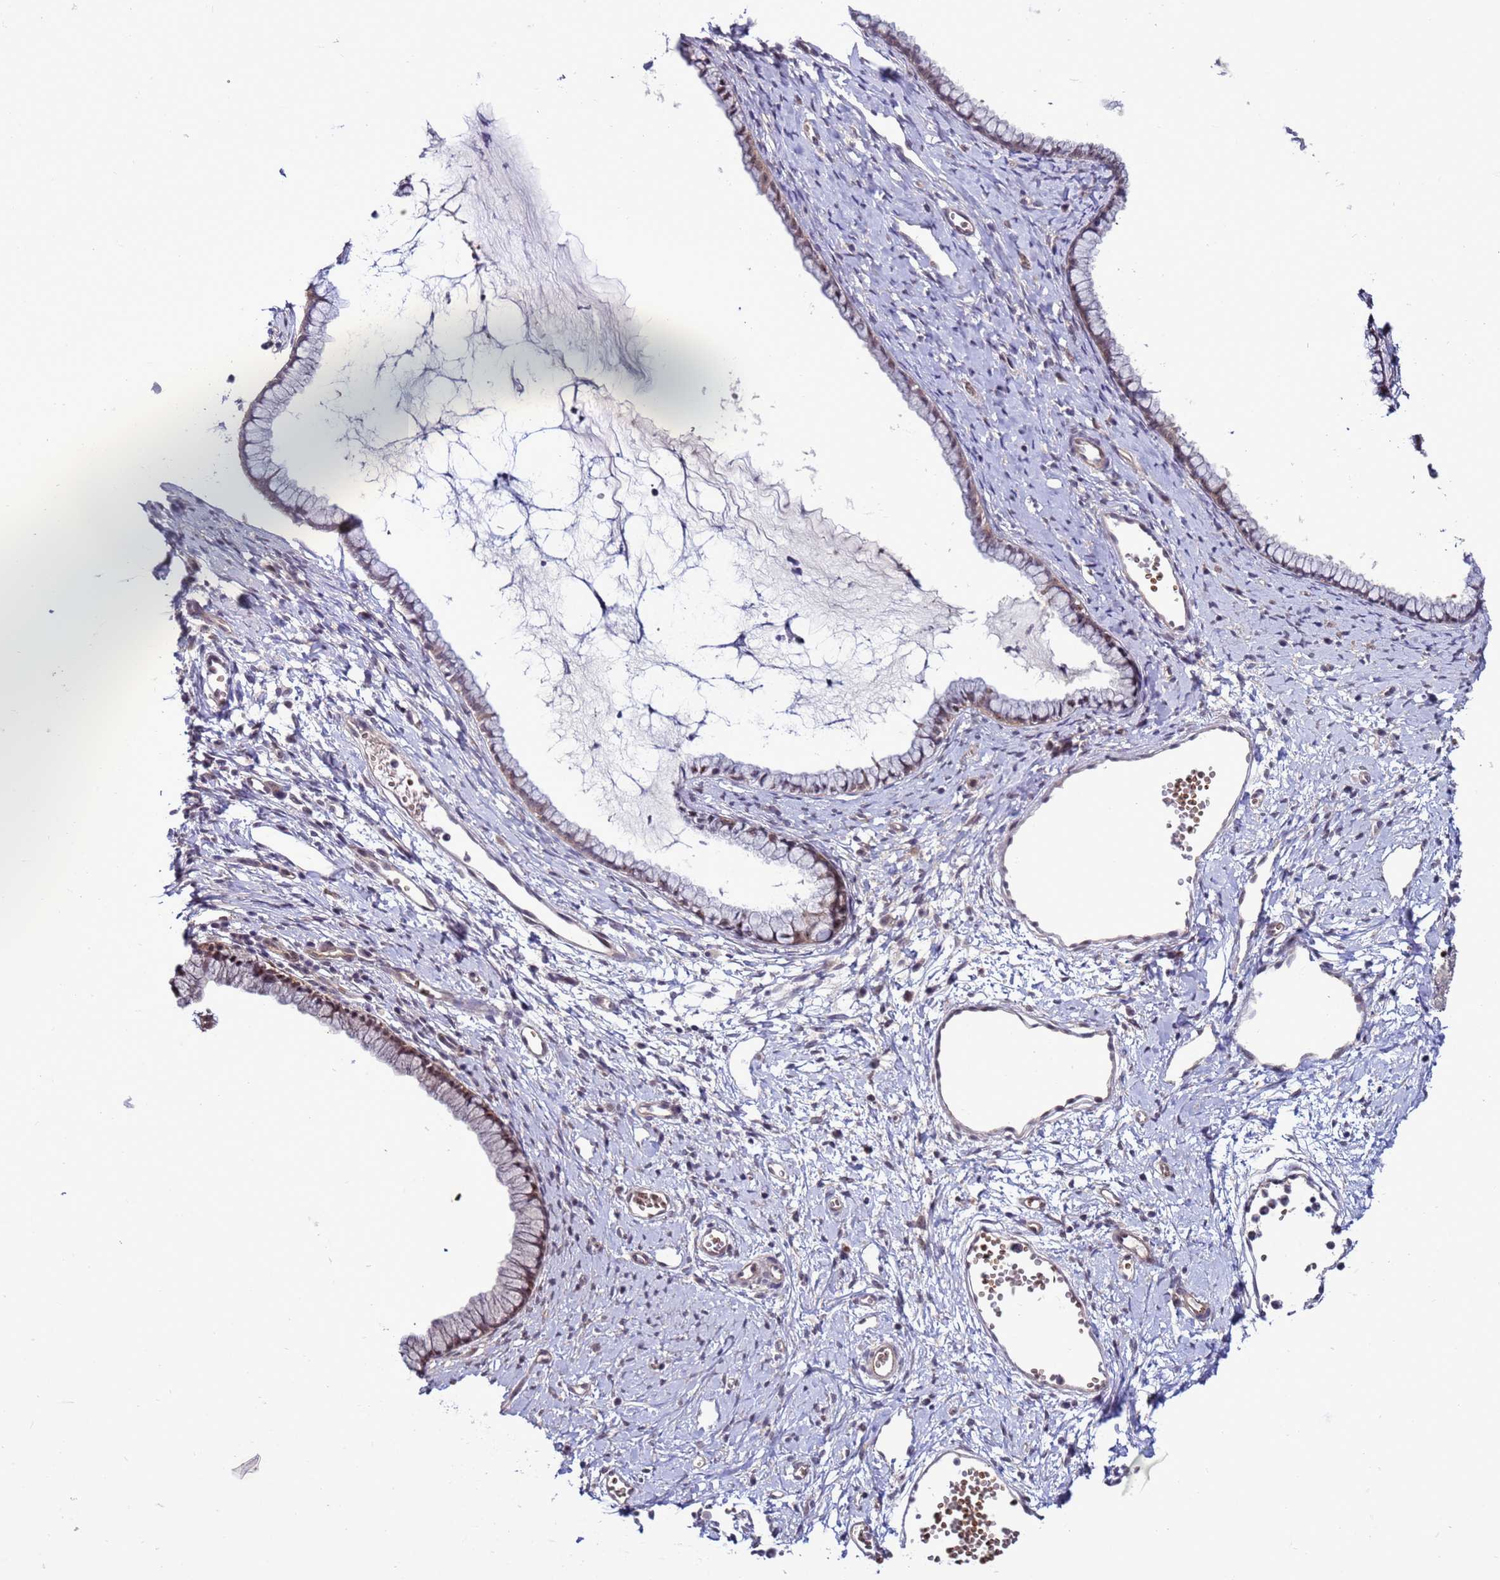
{"staining": {"intensity": "moderate", "quantity": "<25%", "location": "cytoplasmic/membranous,nuclear"}, "tissue": "cervix", "cell_type": "Glandular cells", "image_type": "normal", "snomed": [{"axis": "morphology", "description": "Normal tissue, NOS"}, {"axis": "topography", "description": "Cervix"}], "caption": "The immunohistochemical stain labels moderate cytoplasmic/membranous,nuclear positivity in glandular cells of normal cervix.", "gene": "GEN1", "patient": {"sex": "female", "age": 40}}